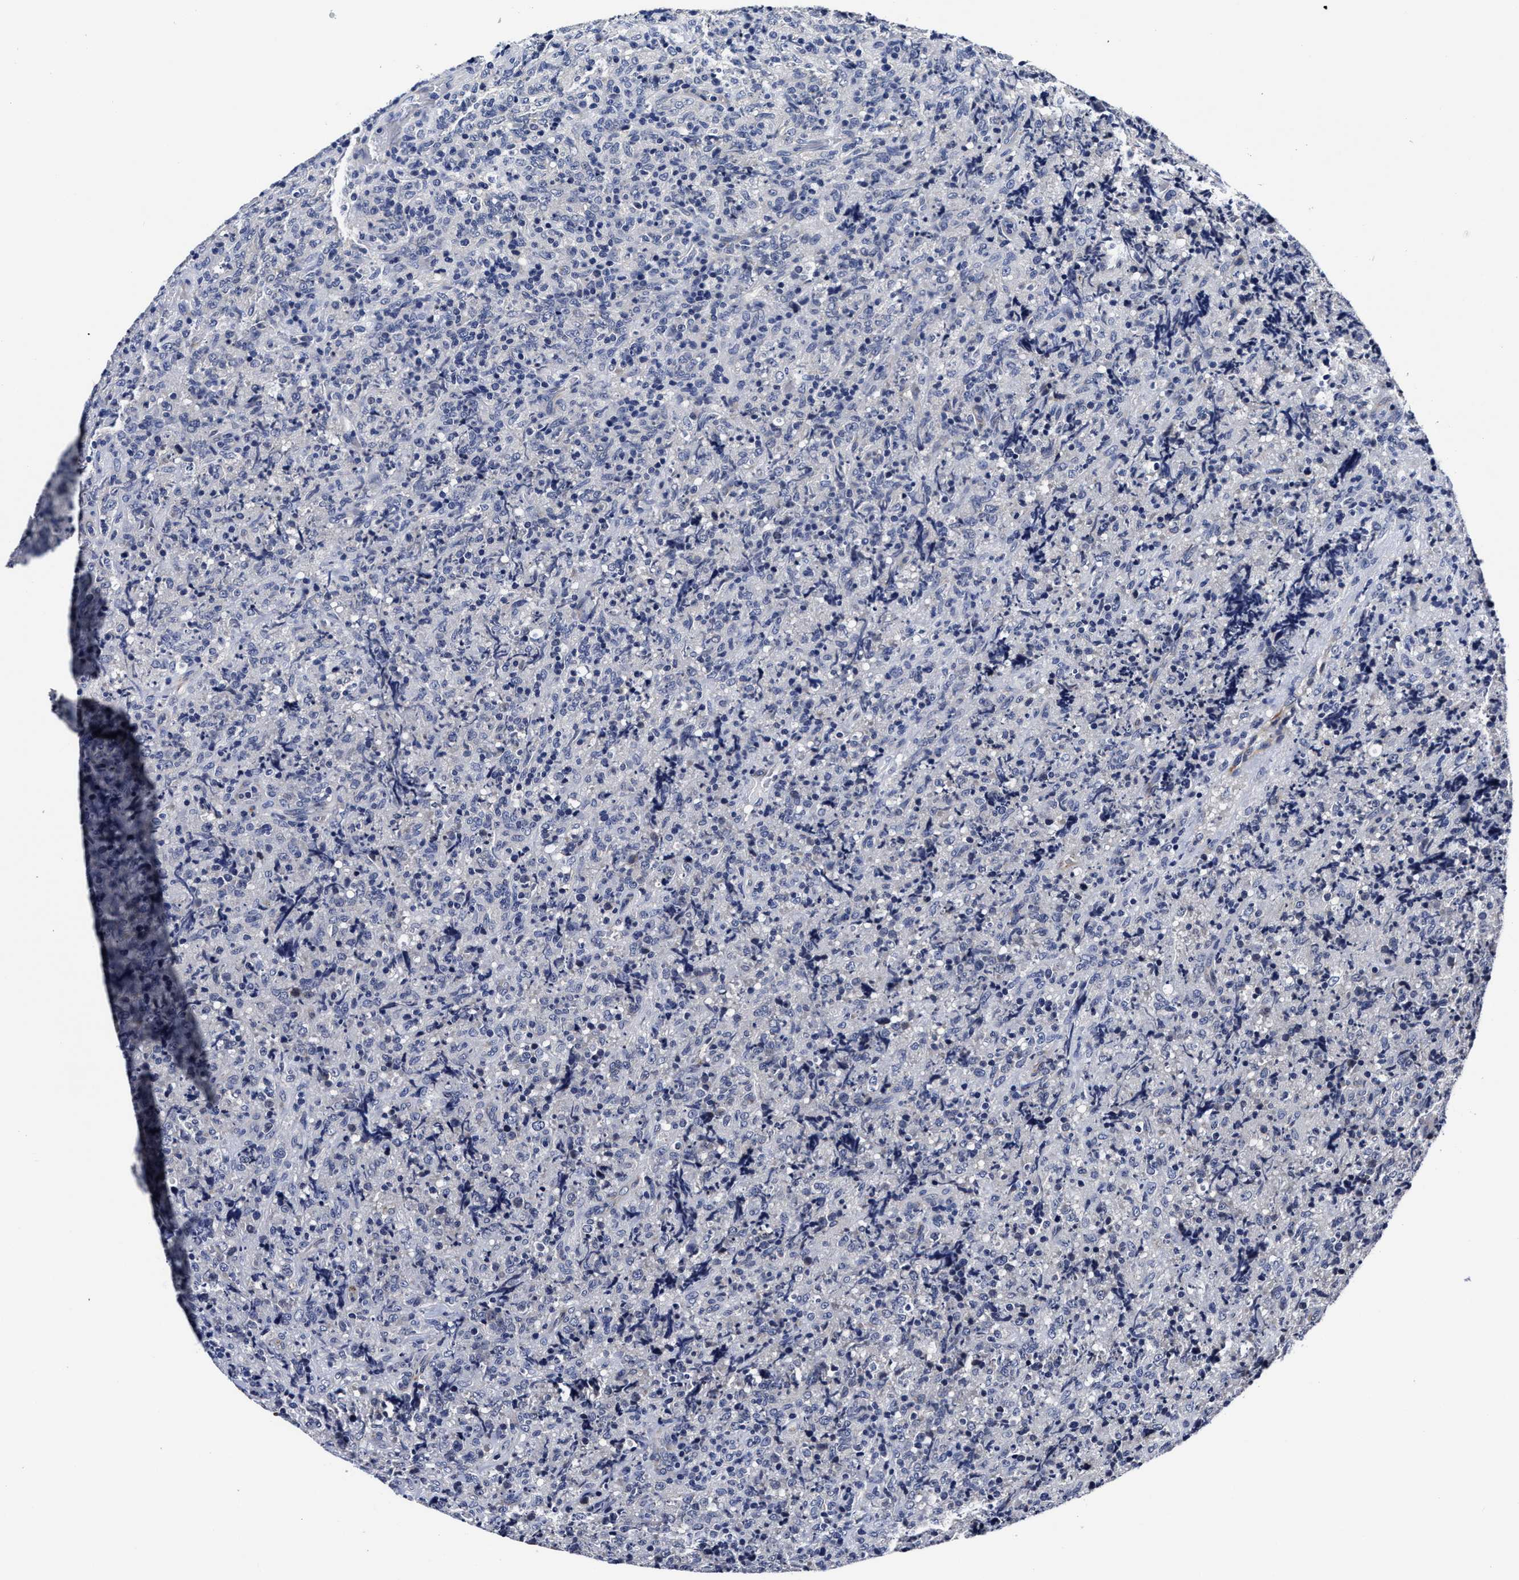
{"staining": {"intensity": "negative", "quantity": "none", "location": "none"}, "tissue": "lymphoma", "cell_type": "Tumor cells", "image_type": "cancer", "snomed": [{"axis": "morphology", "description": "Malignant lymphoma, non-Hodgkin's type, High grade"}, {"axis": "topography", "description": "Tonsil"}], "caption": "High magnification brightfield microscopy of malignant lymphoma, non-Hodgkin's type (high-grade) stained with DAB (brown) and counterstained with hematoxylin (blue): tumor cells show no significant expression. (IHC, brightfield microscopy, high magnification).", "gene": "OLFML2A", "patient": {"sex": "female", "age": 36}}